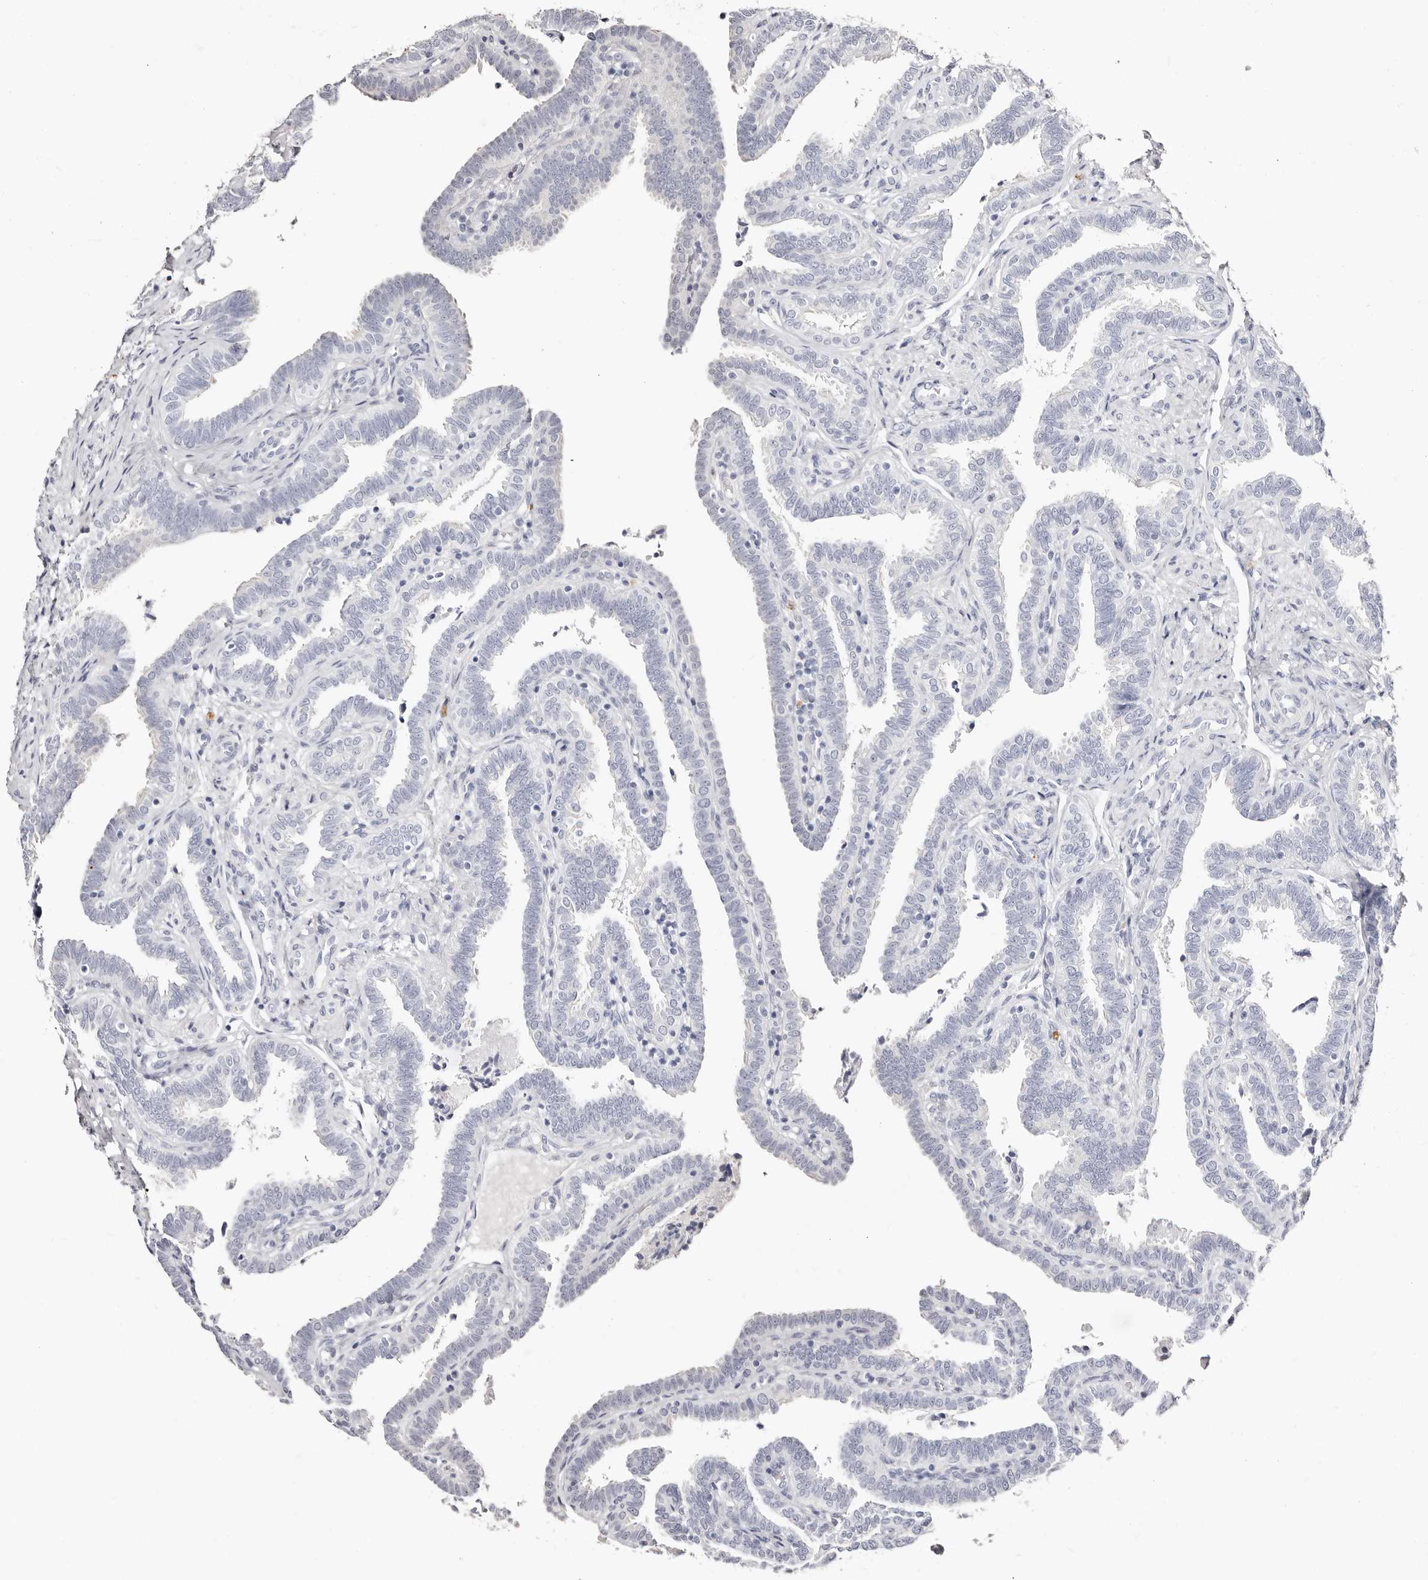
{"staining": {"intensity": "negative", "quantity": "none", "location": "none"}, "tissue": "fallopian tube", "cell_type": "Glandular cells", "image_type": "normal", "snomed": [{"axis": "morphology", "description": "Normal tissue, NOS"}, {"axis": "topography", "description": "Fallopian tube"}], "caption": "A high-resolution photomicrograph shows immunohistochemistry staining of unremarkable fallopian tube, which shows no significant positivity in glandular cells. The staining is performed using DAB brown chromogen with nuclei counter-stained in using hematoxylin.", "gene": "AKNAD1", "patient": {"sex": "female", "age": 39}}